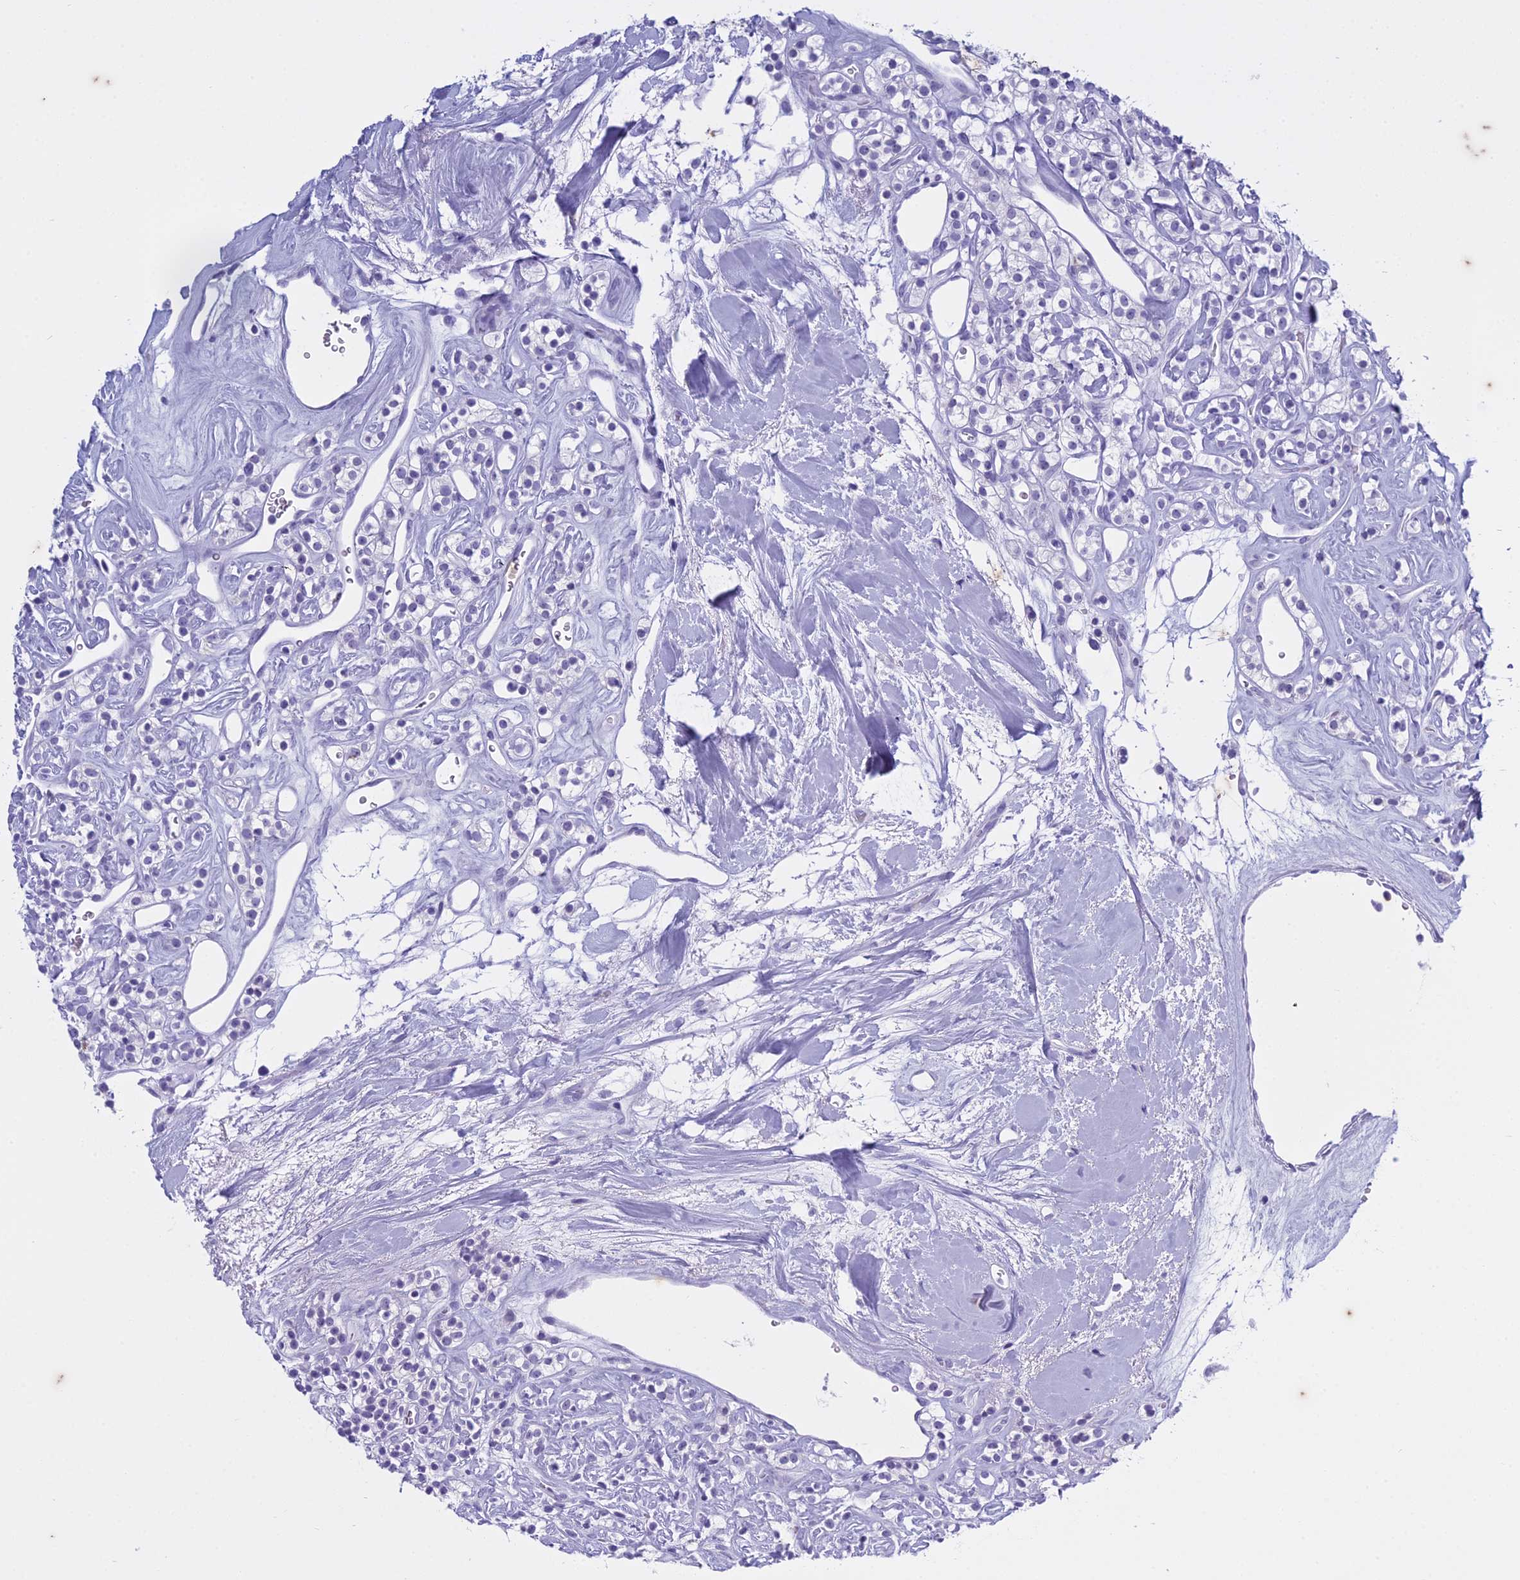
{"staining": {"intensity": "negative", "quantity": "none", "location": "none"}, "tissue": "renal cancer", "cell_type": "Tumor cells", "image_type": "cancer", "snomed": [{"axis": "morphology", "description": "Adenocarcinoma, NOS"}, {"axis": "topography", "description": "Kidney"}], "caption": "Immunohistochemistry (IHC) of human renal cancer (adenocarcinoma) exhibits no expression in tumor cells.", "gene": "HMGB4", "patient": {"sex": "male", "age": 77}}